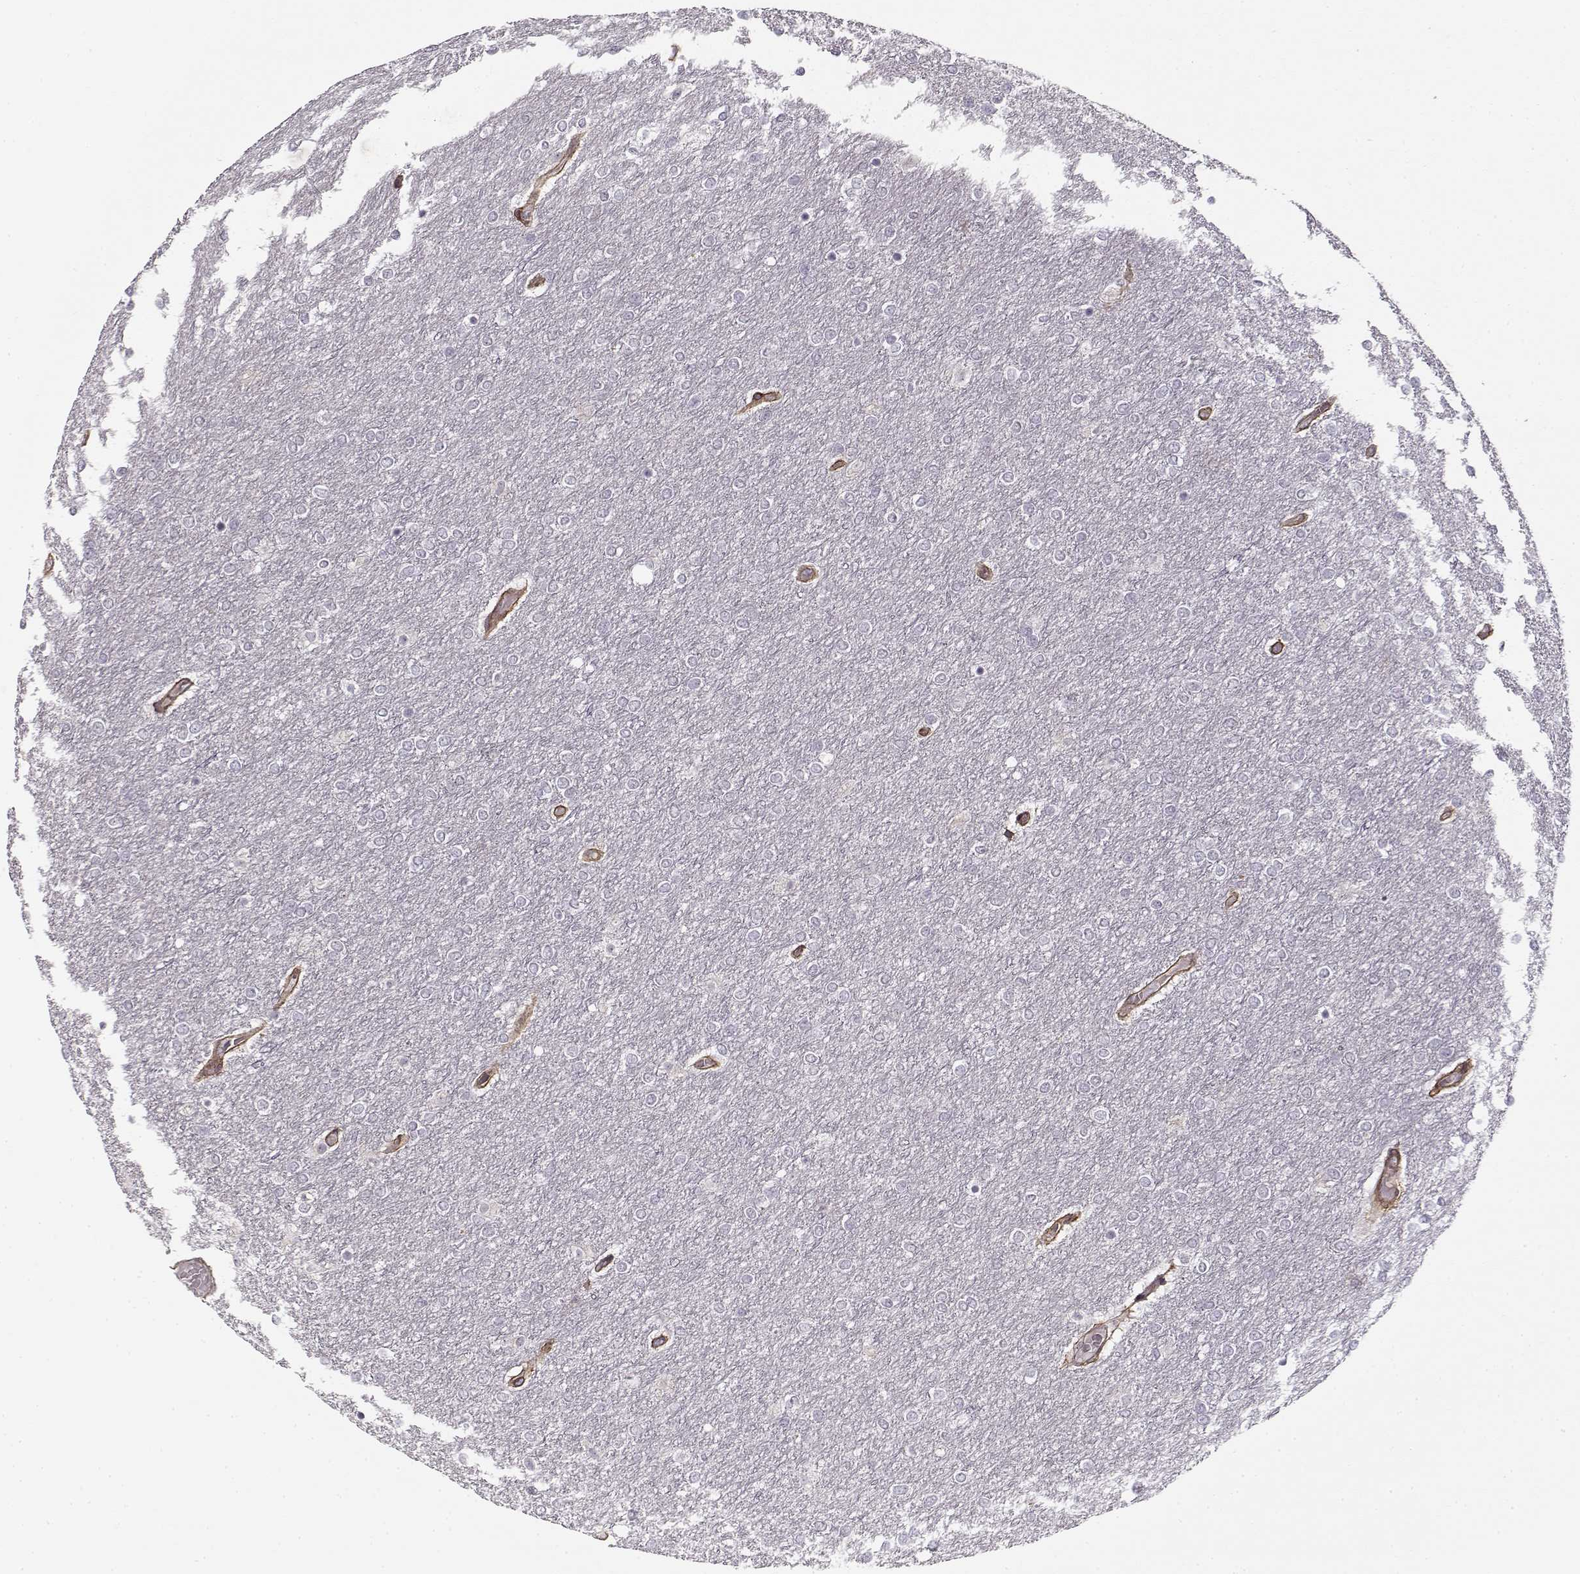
{"staining": {"intensity": "negative", "quantity": "none", "location": "none"}, "tissue": "glioma", "cell_type": "Tumor cells", "image_type": "cancer", "snomed": [{"axis": "morphology", "description": "Glioma, malignant, High grade"}, {"axis": "topography", "description": "Brain"}], "caption": "DAB (3,3'-diaminobenzidine) immunohistochemical staining of human glioma reveals no significant staining in tumor cells.", "gene": "LAMB2", "patient": {"sex": "female", "age": 61}}